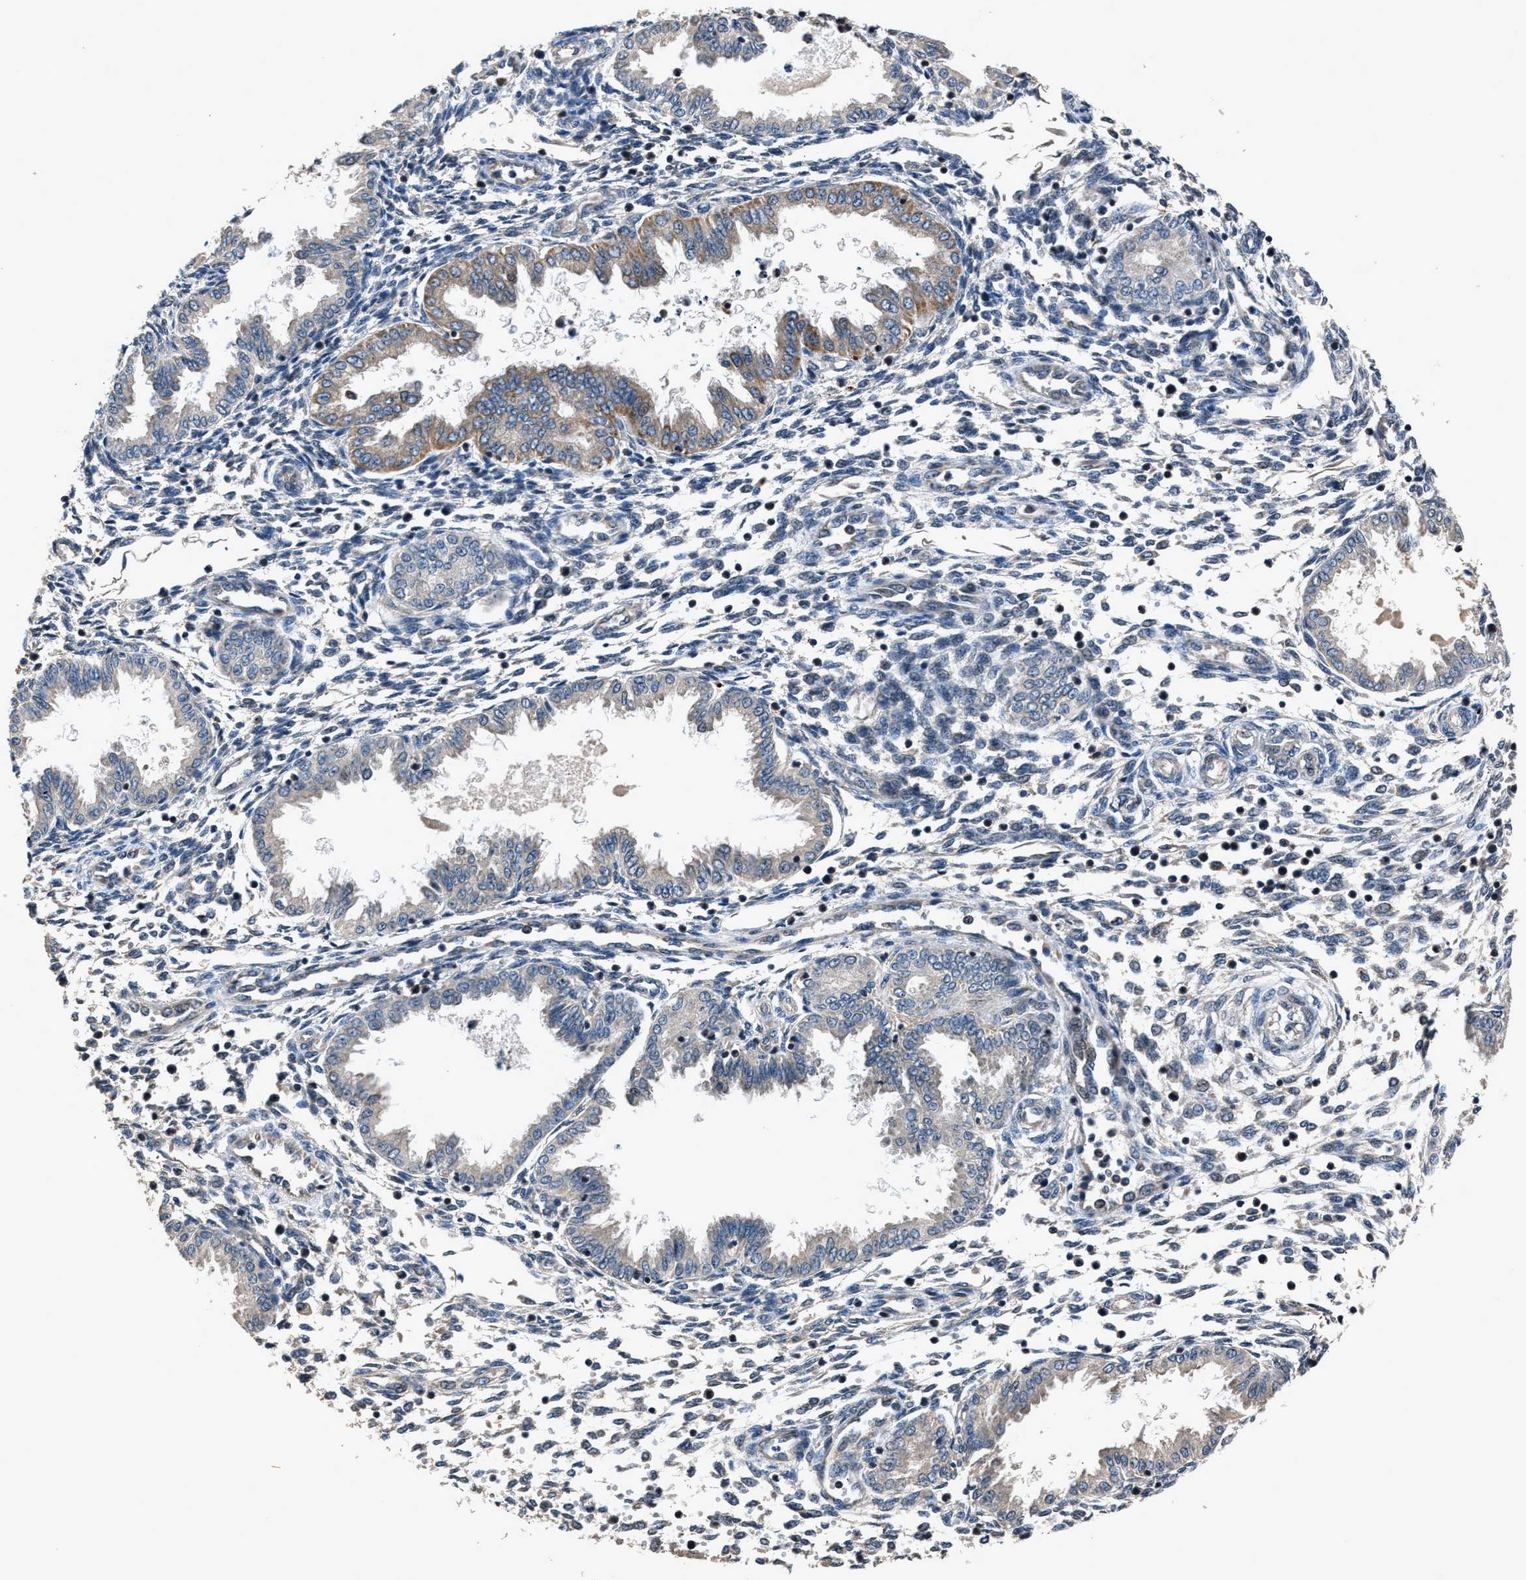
{"staining": {"intensity": "negative", "quantity": "none", "location": "none"}, "tissue": "endometrium", "cell_type": "Cells in endometrial stroma", "image_type": "normal", "snomed": [{"axis": "morphology", "description": "Normal tissue, NOS"}, {"axis": "topography", "description": "Endometrium"}], "caption": "Histopathology image shows no protein positivity in cells in endometrial stroma of benign endometrium.", "gene": "TNRC18", "patient": {"sex": "female", "age": 33}}